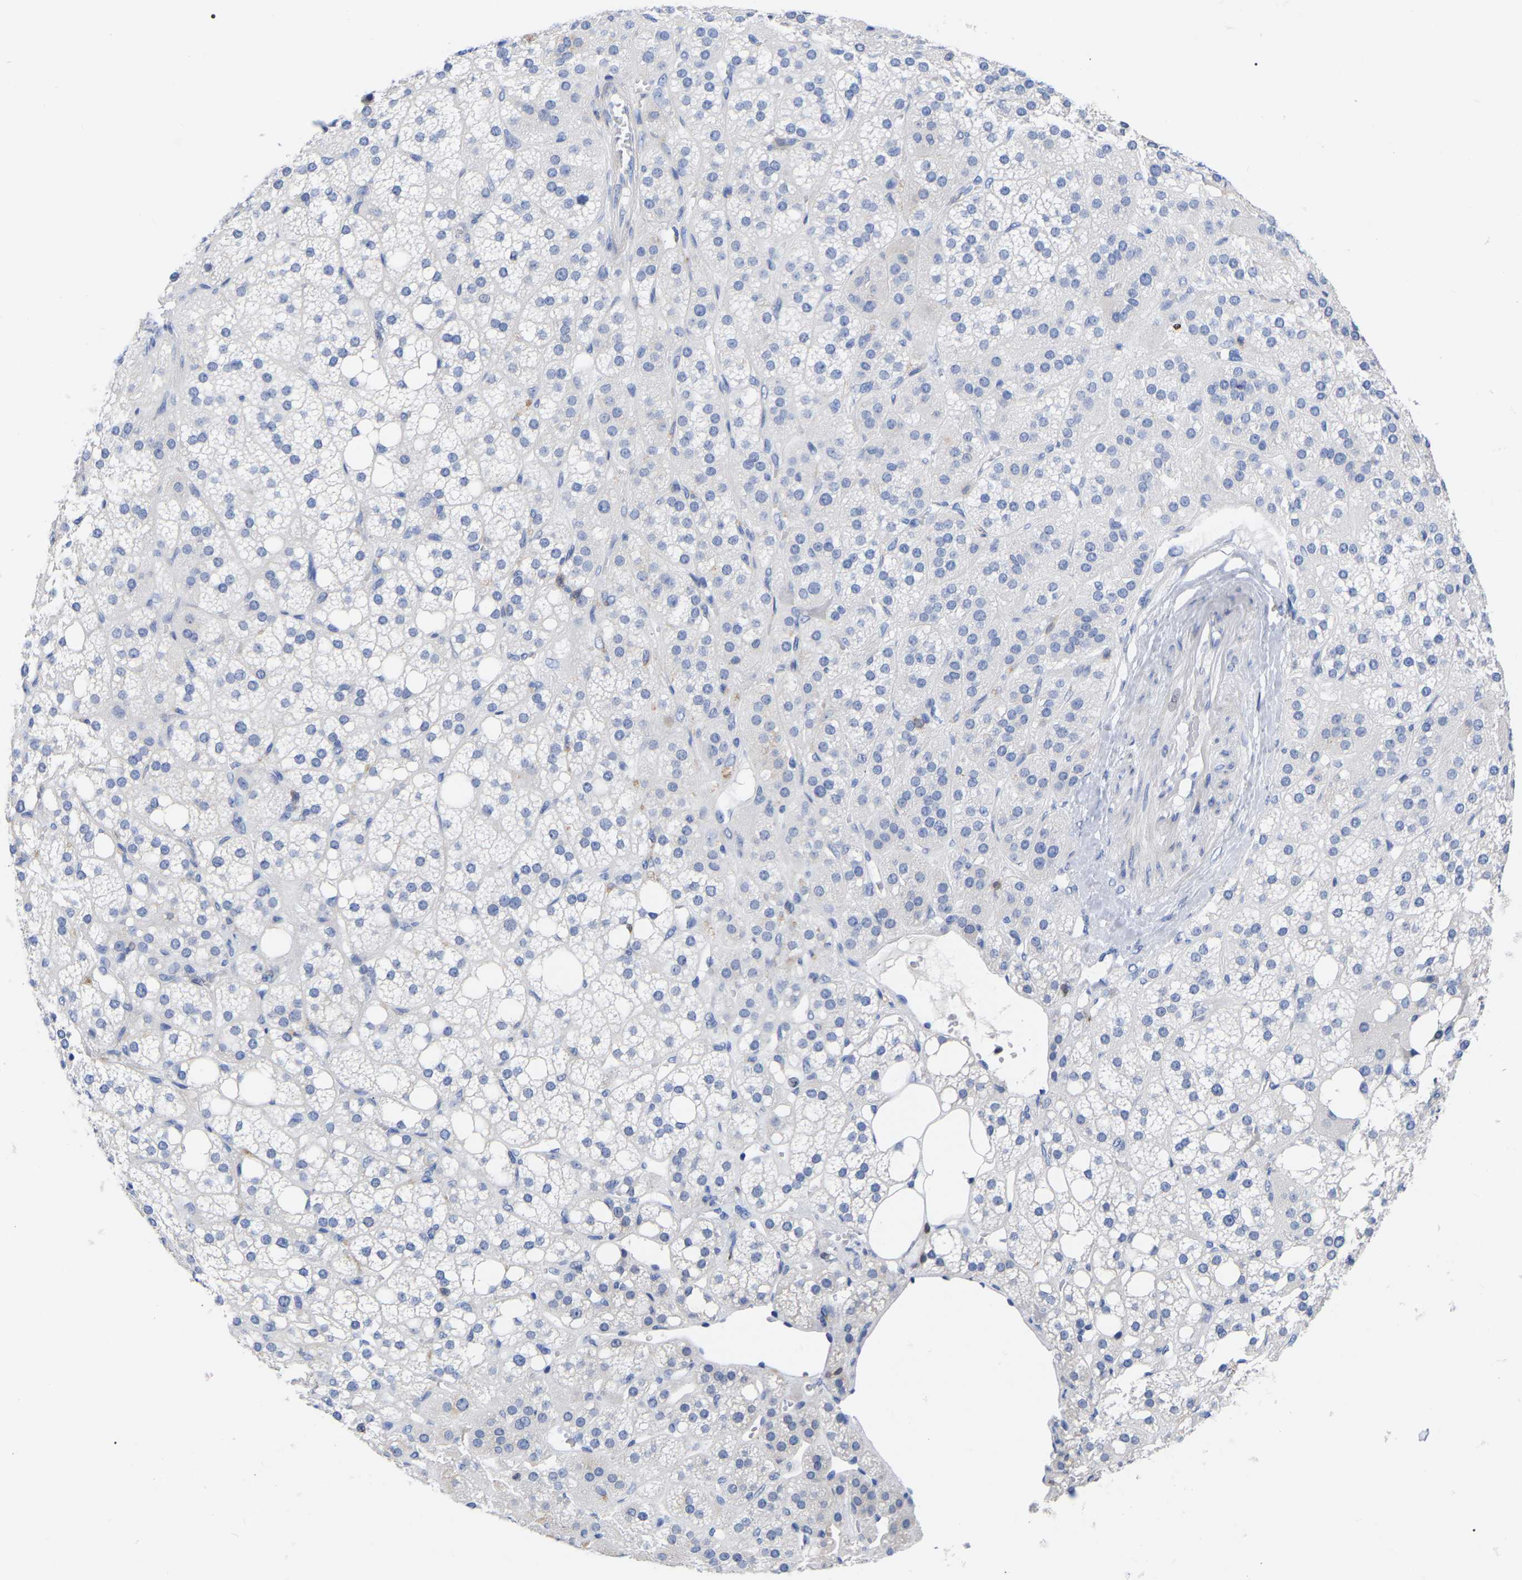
{"staining": {"intensity": "moderate", "quantity": "<25%", "location": "cytoplasmic/membranous"}, "tissue": "adrenal gland", "cell_type": "Glandular cells", "image_type": "normal", "snomed": [{"axis": "morphology", "description": "Normal tissue, NOS"}, {"axis": "topography", "description": "Adrenal gland"}], "caption": "Adrenal gland stained with DAB immunohistochemistry (IHC) reveals low levels of moderate cytoplasmic/membranous positivity in about <25% of glandular cells.", "gene": "PTPN7", "patient": {"sex": "female", "age": 59}}